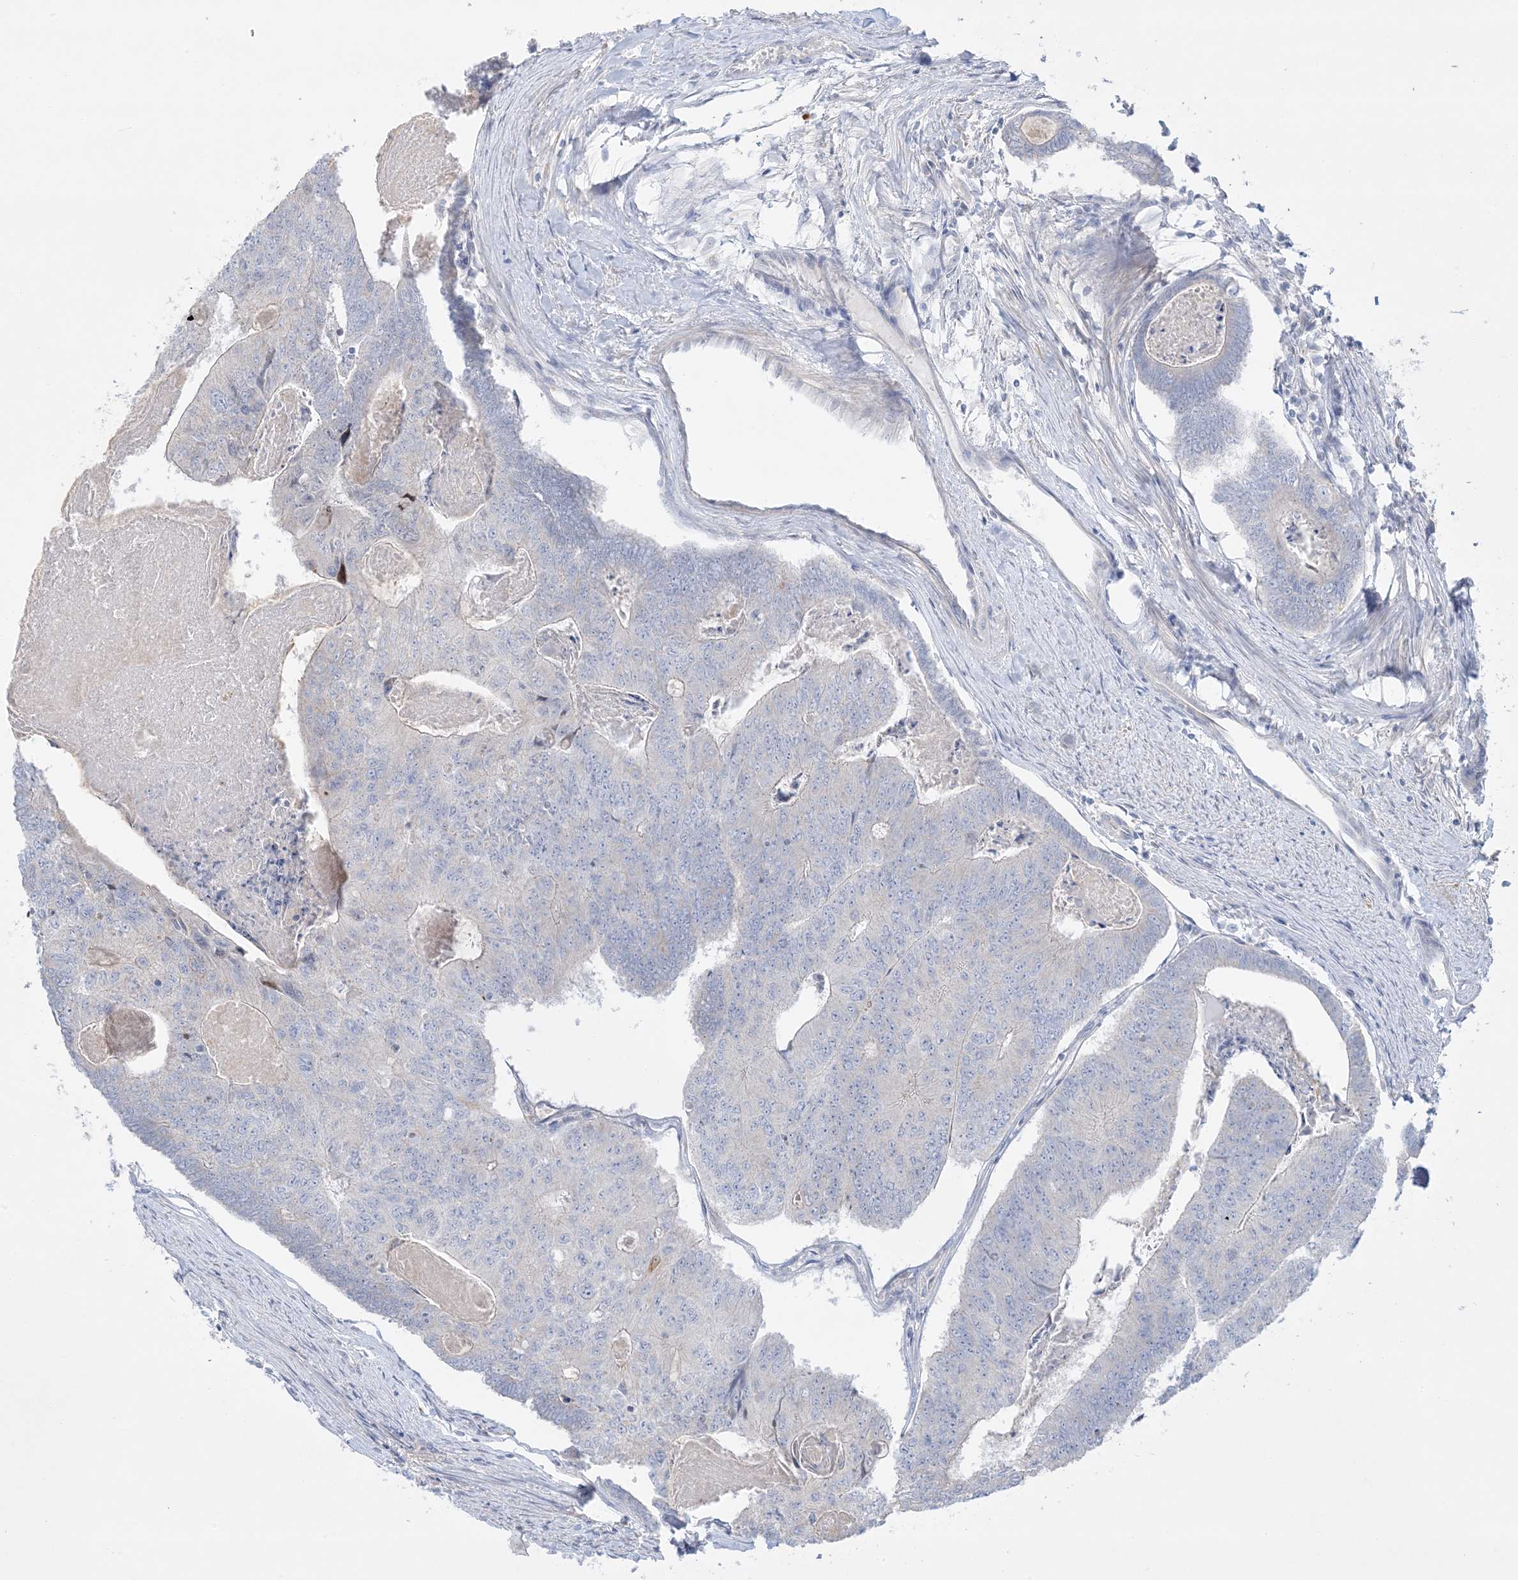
{"staining": {"intensity": "negative", "quantity": "none", "location": "none"}, "tissue": "colorectal cancer", "cell_type": "Tumor cells", "image_type": "cancer", "snomed": [{"axis": "morphology", "description": "Adenocarcinoma, NOS"}, {"axis": "topography", "description": "Colon"}], "caption": "The histopathology image exhibits no staining of tumor cells in adenocarcinoma (colorectal). (DAB IHC visualized using brightfield microscopy, high magnification).", "gene": "FAM184A", "patient": {"sex": "female", "age": 67}}